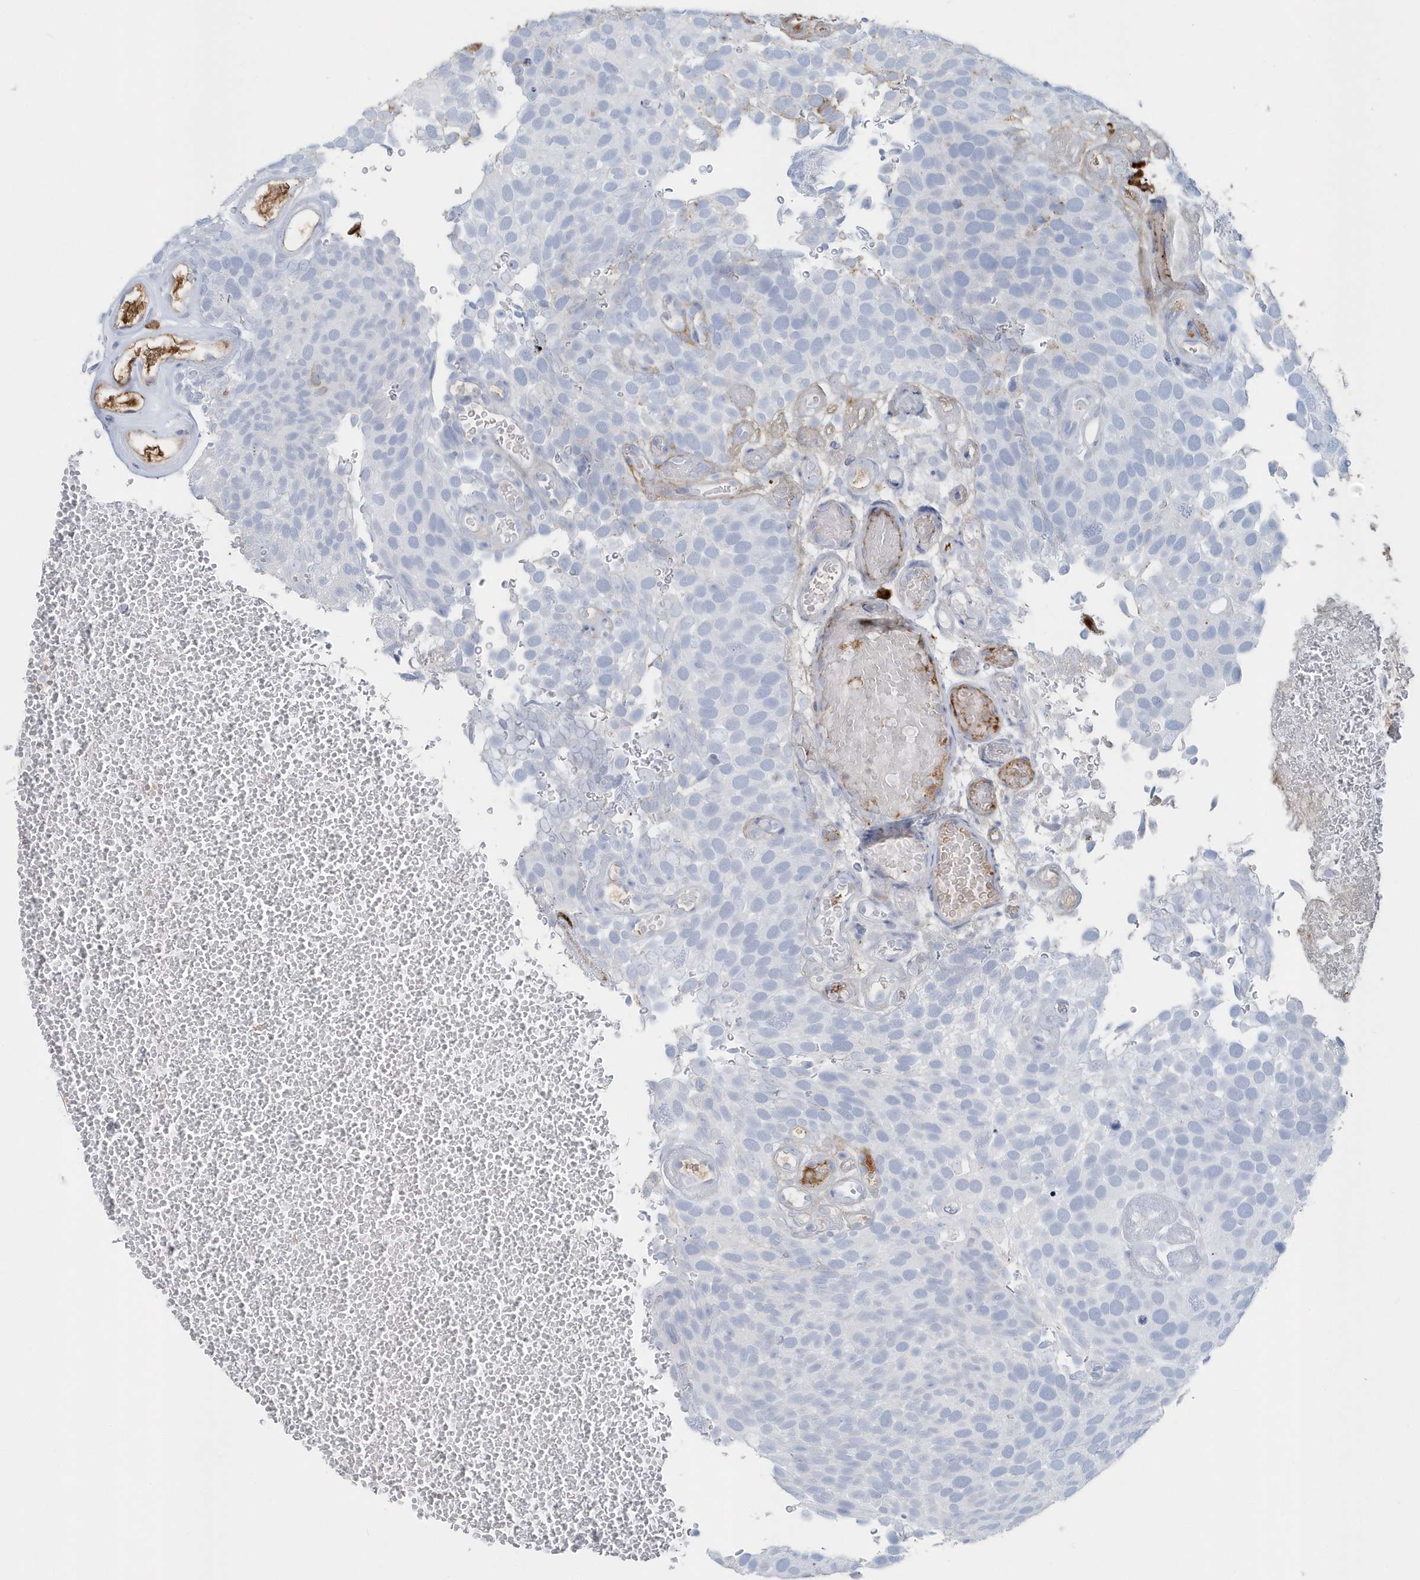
{"staining": {"intensity": "negative", "quantity": "none", "location": "none"}, "tissue": "urothelial cancer", "cell_type": "Tumor cells", "image_type": "cancer", "snomed": [{"axis": "morphology", "description": "Urothelial carcinoma, Low grade"}, {"axis": "topography", "description": "Urinary bladder"}], "caption": "Immunohistochemical staining of urothelial cancer shows no significant expression in tumor cells.", "gene": "JCHAIN", "patient": {"sex": "male", "age": 78}}